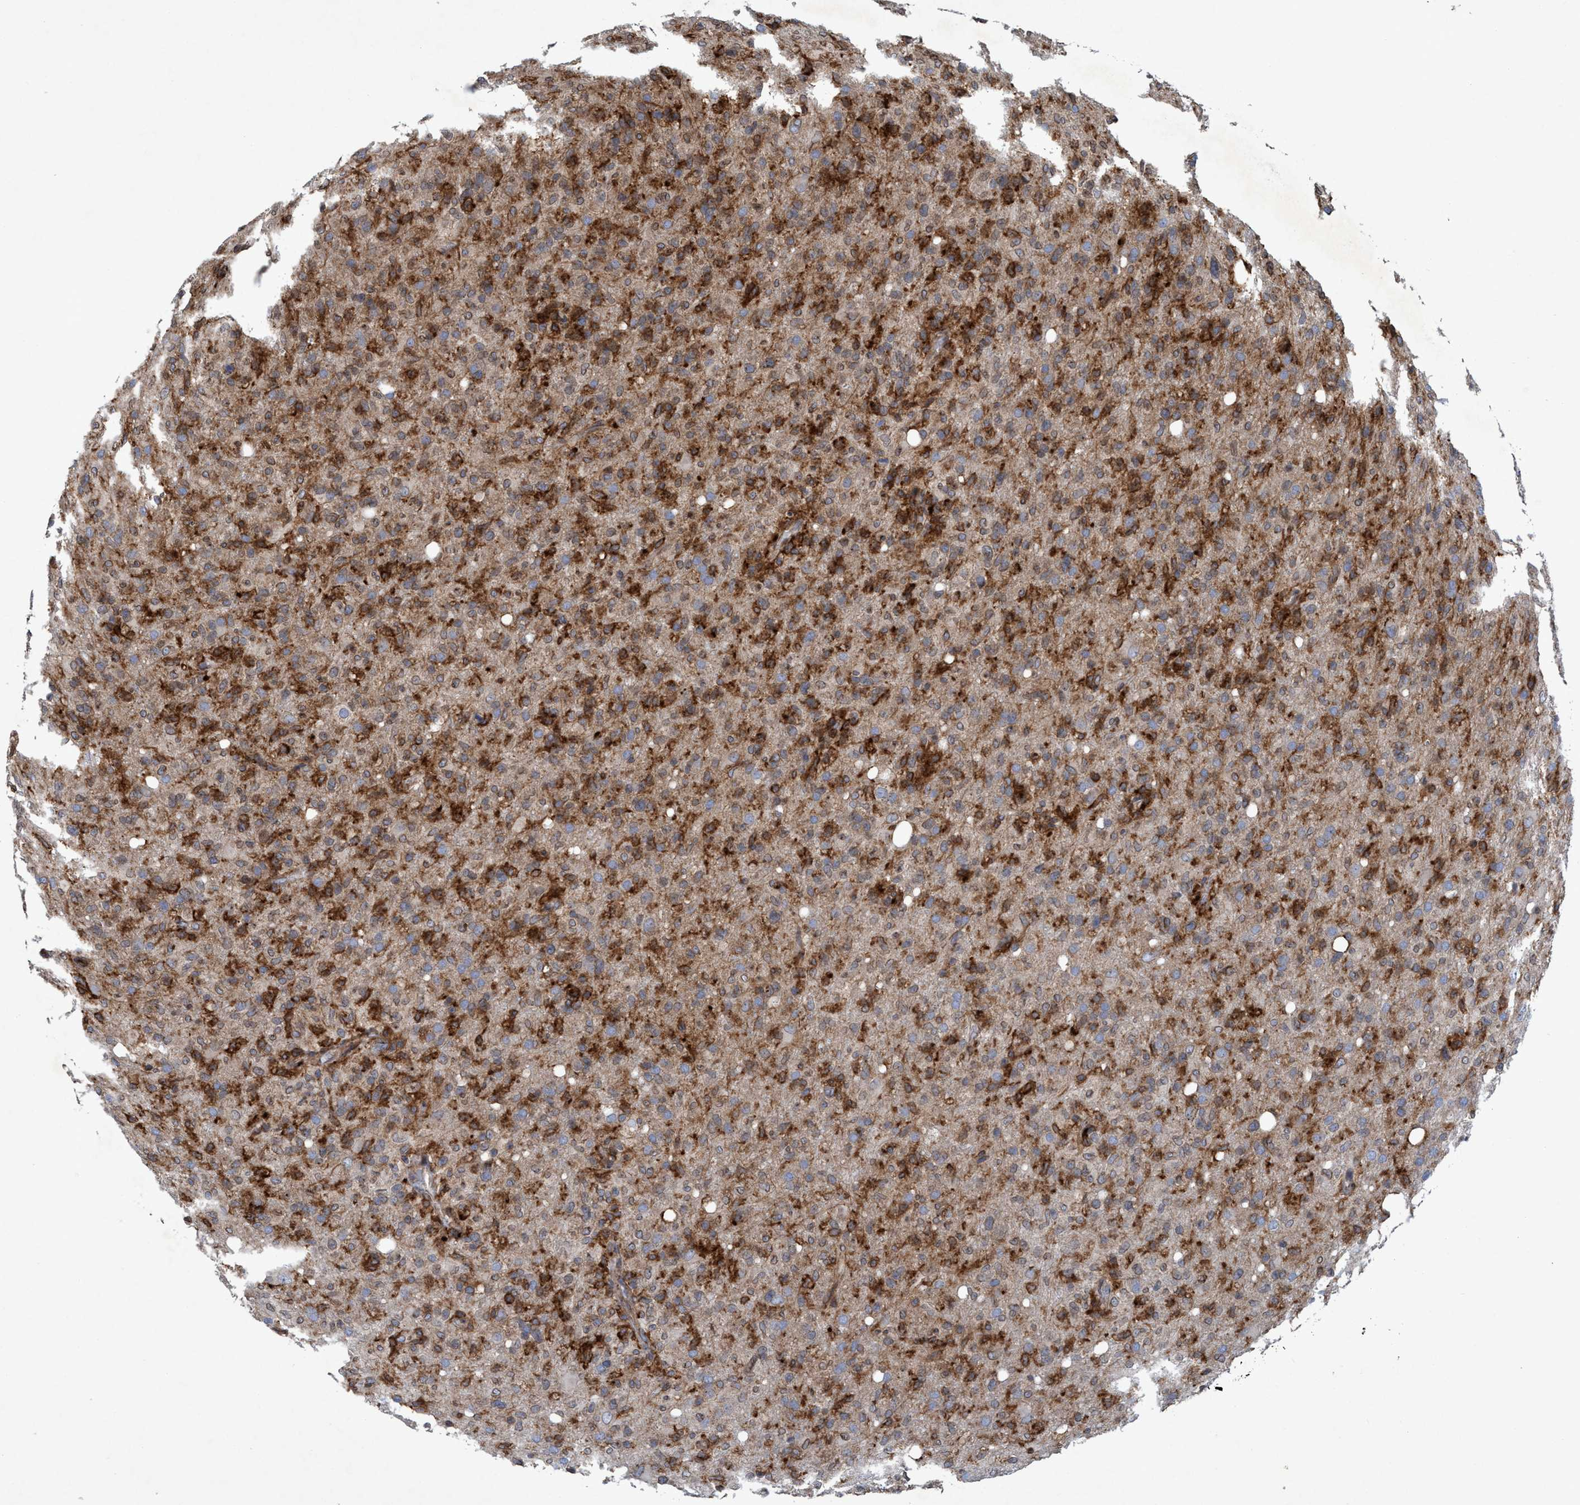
{"staining": {"intensity": "strong", "quantity": ">75%", "location": "cytoplasmic/membranous"}, "tissue": "glioma", "cell_type": "Tumor cells", "image_type": "cancer", "snomed": [{"axis": "morphology", "description": "Glioma, malignant, High grade"}, {"axis": "topography", "description": "Brain"}], "caption": "There is high levels of strong cytoplasmic/membranous expression in tumor cells of malignant glioma (high-grade), as demonstrated by immunohistochemical staining (brown color).", "gene": "SLC16A3", "patient": {"sex": "female", "age": 57}}